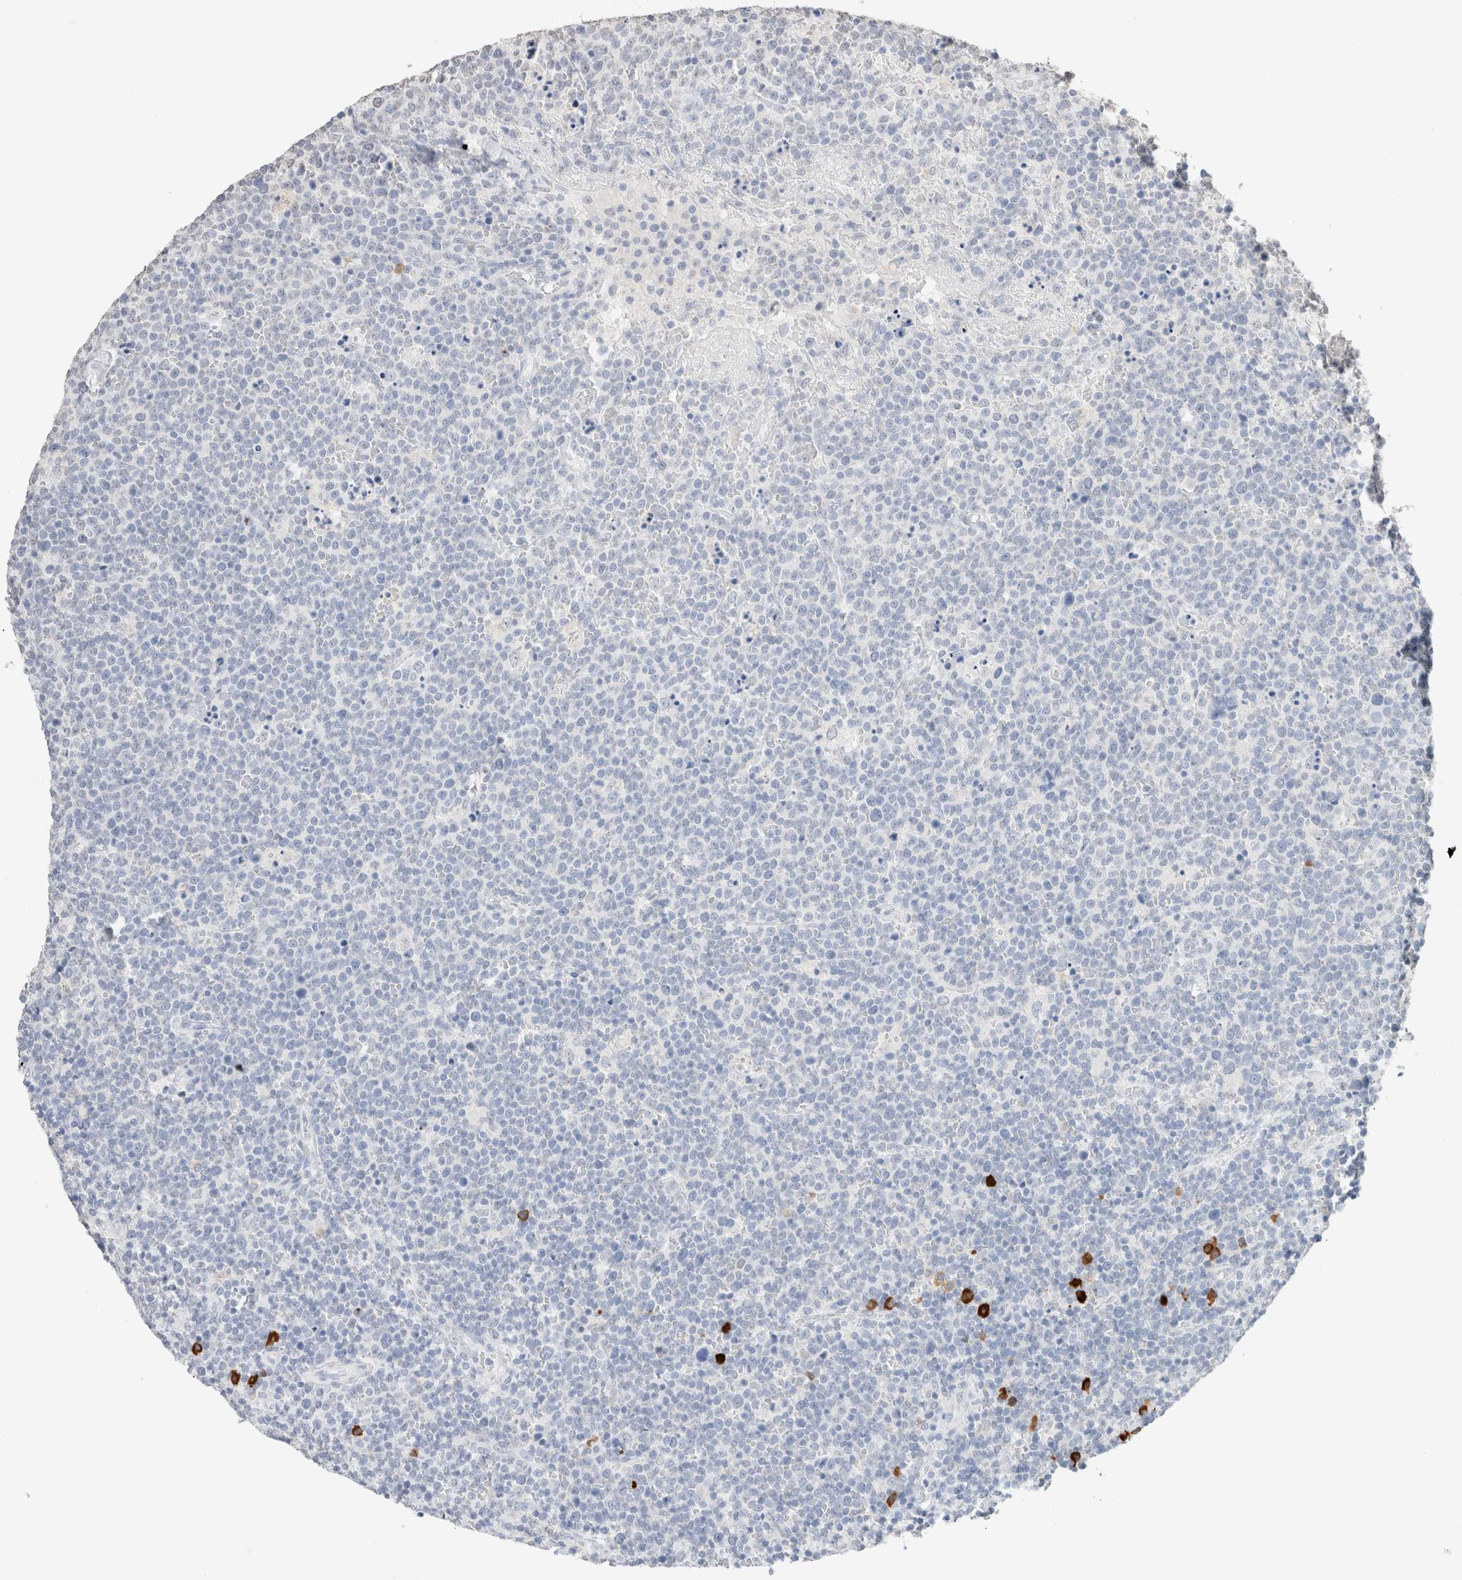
{"staining": {"intensity": "negative", "quantity": "none", "location": "none"}, "tissue": "lymphoma", "cell_type": "Tumor cells", "image_type": "cancer", "snomed": [{"axis": "morphology", "description": "Malignant lymphoma, non-Hodgkin's type, High grade"}, {"axis": "topography", "description": "Lymph node"}], "caption": "A photomicrograph of human lymphoma is negative for staining in tumor cells.", "gene": "CD80", "patient": {"sex": "male", "age": 61}}